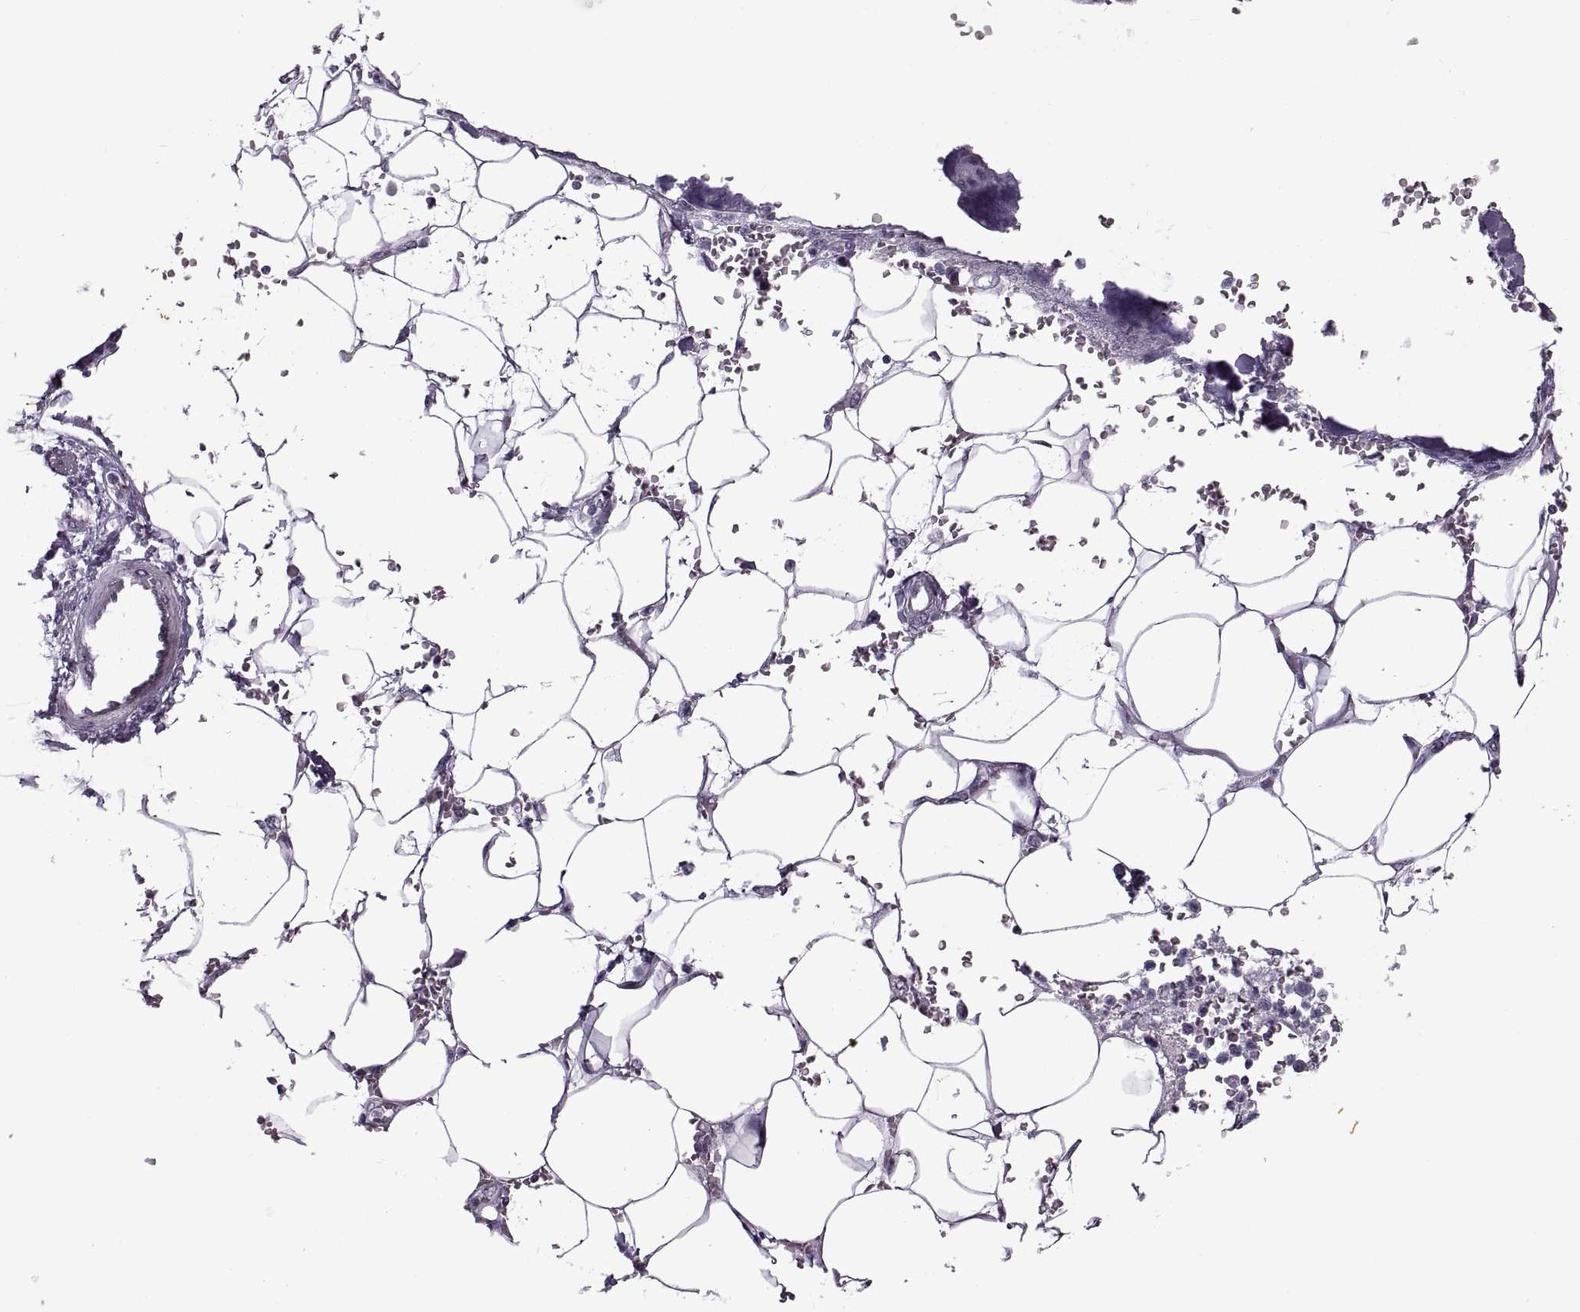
{"staining": {"intensity": "negative", "quantity": "none", "location": "none"}, "tissue": "pancreatic cancer", "cell_type": "Tumor cells", "image_type": "cancer", "snomed": [{"axis": "morphology", "description": "Adenocarcinoma, NOS"}, {"axis": "topography", "description": "Pancreas"}], "caption": "IHC of pancreatic cancer (adenocarcinoma) reveals no expression in tumor cells.", "gene": "PRSS37", "patient": {"sex": "female", "age": 61}}